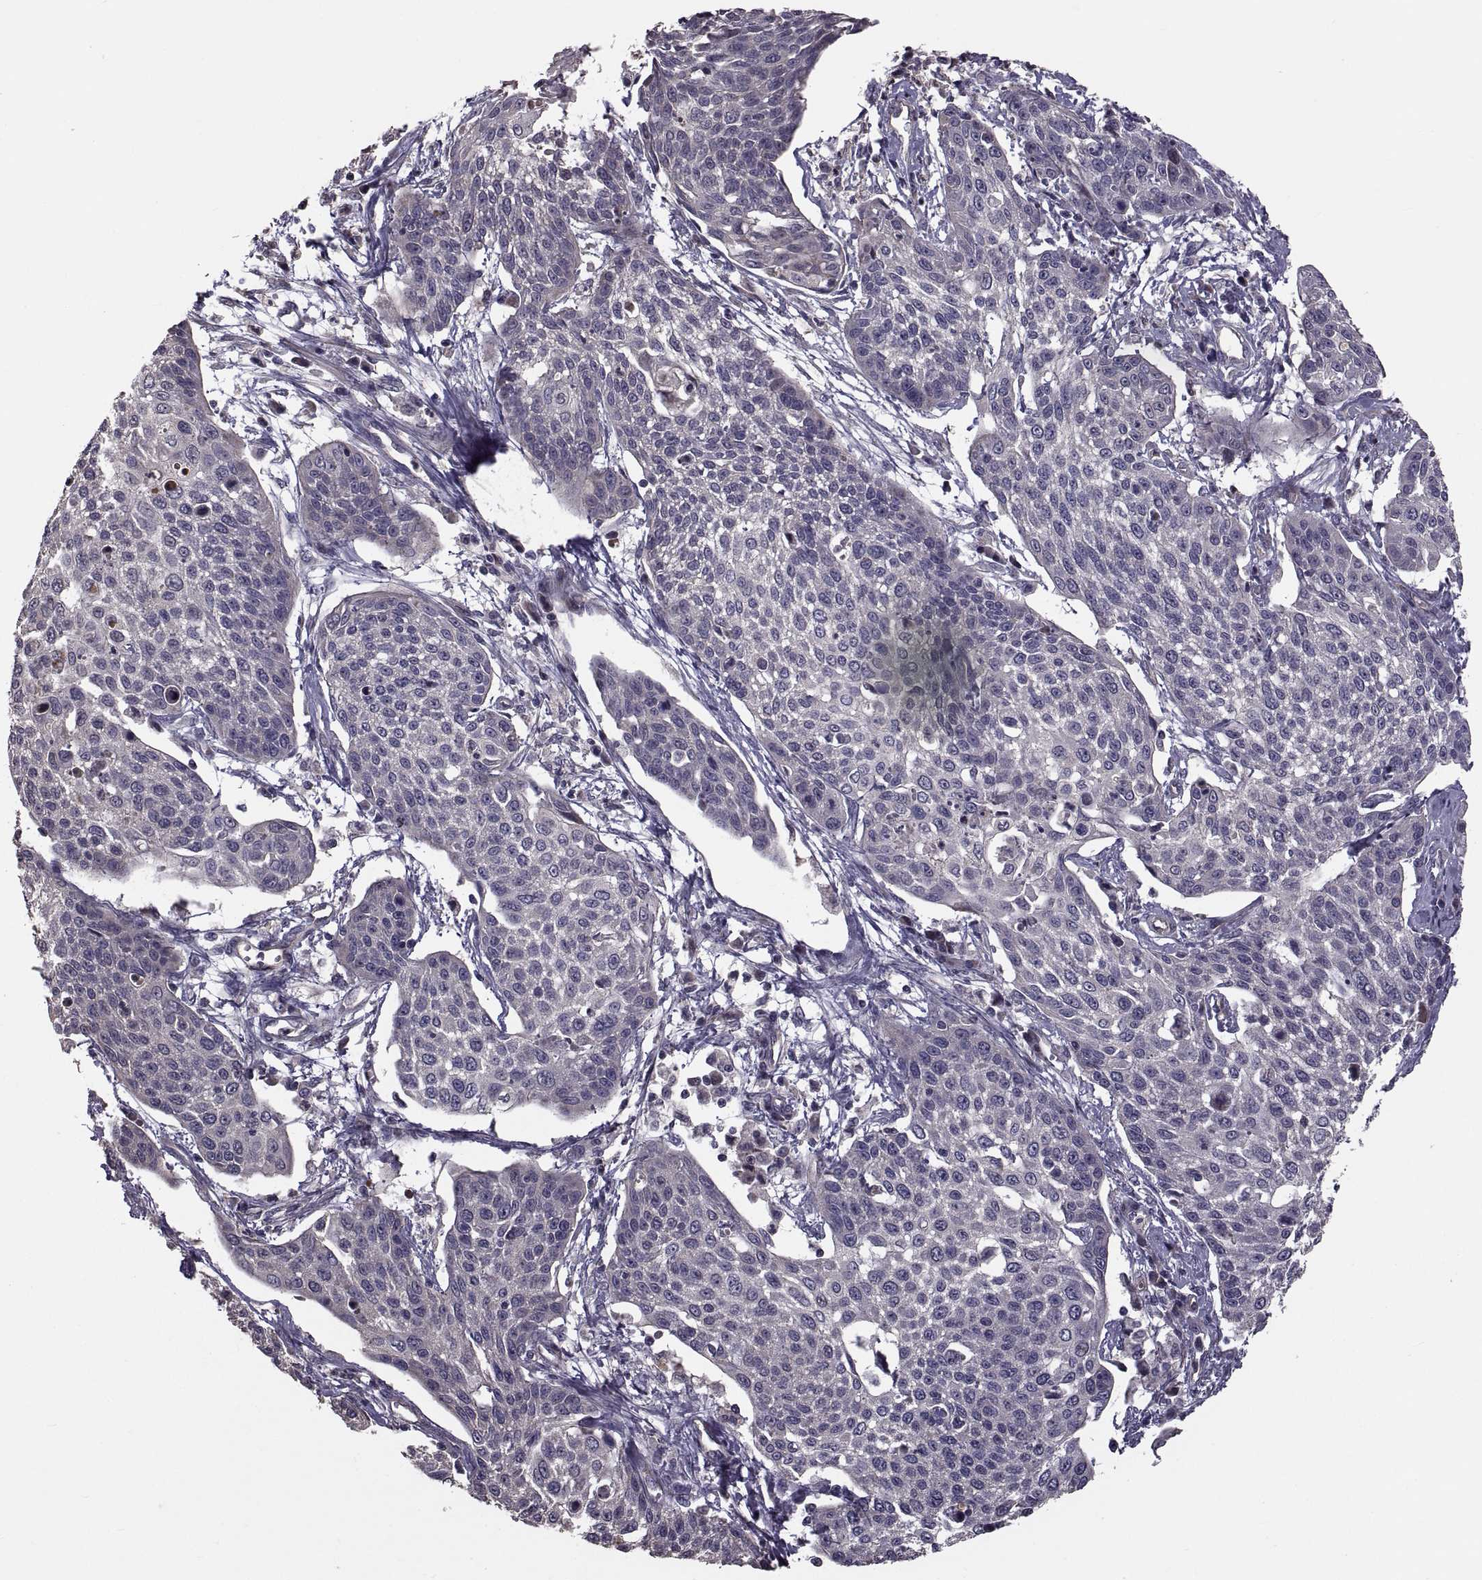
{"staining": {"intensity": "negative", "quantity": "none", "location": "none"}, "tissue": "cervical cancer", "cell_type": "Tumor cells", "image_type": "cancer", "snomed": [{"axis": "morphology", "description": "Squamous cell carcinoma, NOS"}, {"axis": "topography", "description": "Cervix"}], "caption": "The IHC micrograph has no significant expression in tumor cells of cervical cancer tissue.", "gene": "PMM2", "patient": {"sex": "female", "age": 34}}